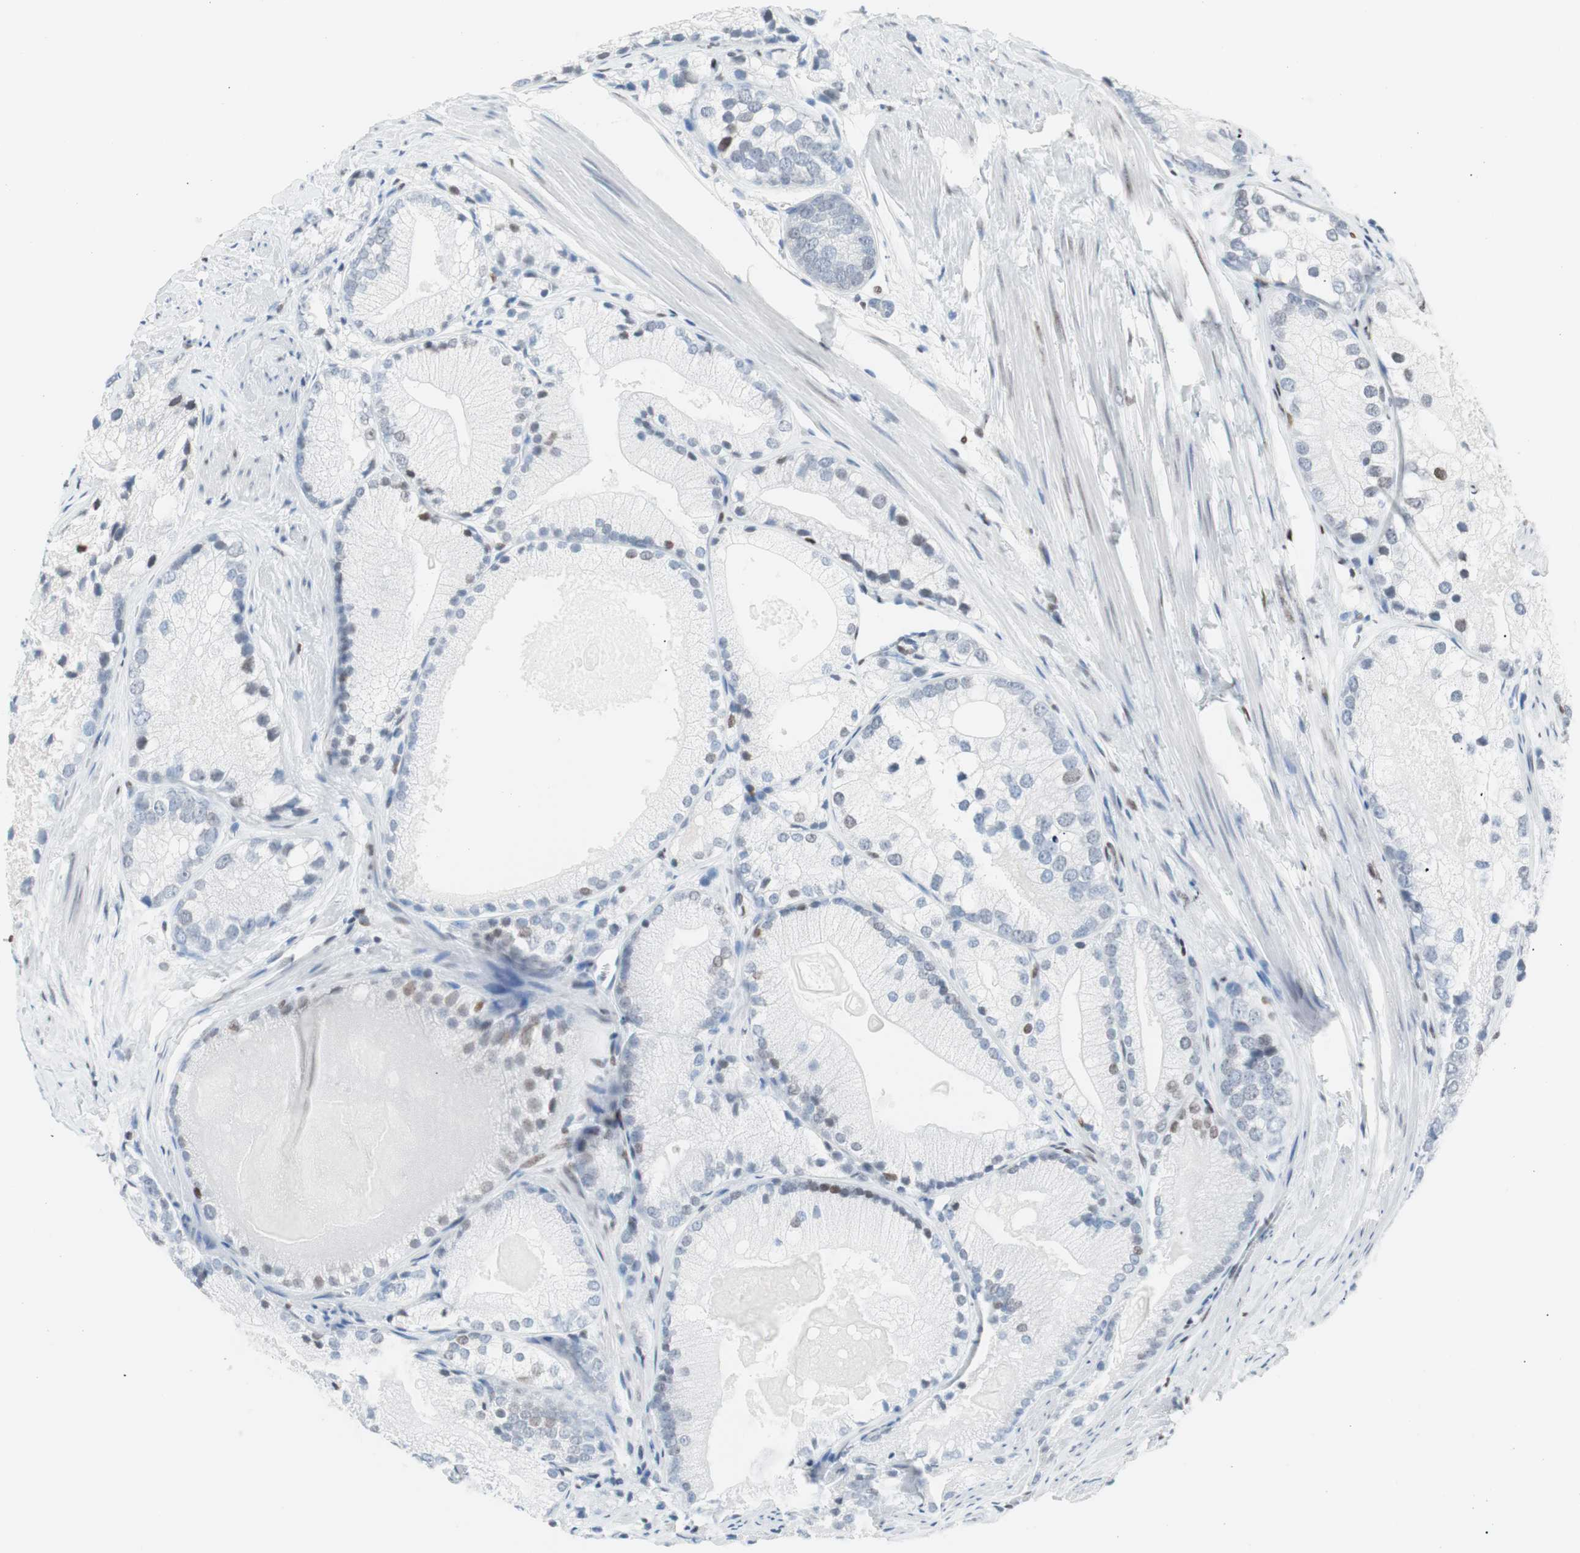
{"staining": {"intensity": "negative", "quantity": "none", "location": "none"}, "tissue": "prostate cancer", "cell_type": "Tumor cells", "image_type": "cancer", "snomed": [{"axis": "morphology", "description": "Adenocarcinoma, Low grade"}, {"axis": "topography", "description": "Prostate"}], "caption": "Image shows no significant protein positivity in tumor cells of prostate adenocarcinoma (low-grade).", "gene": "CEBPB", "patient": {"sex": "male", "age": 69}}